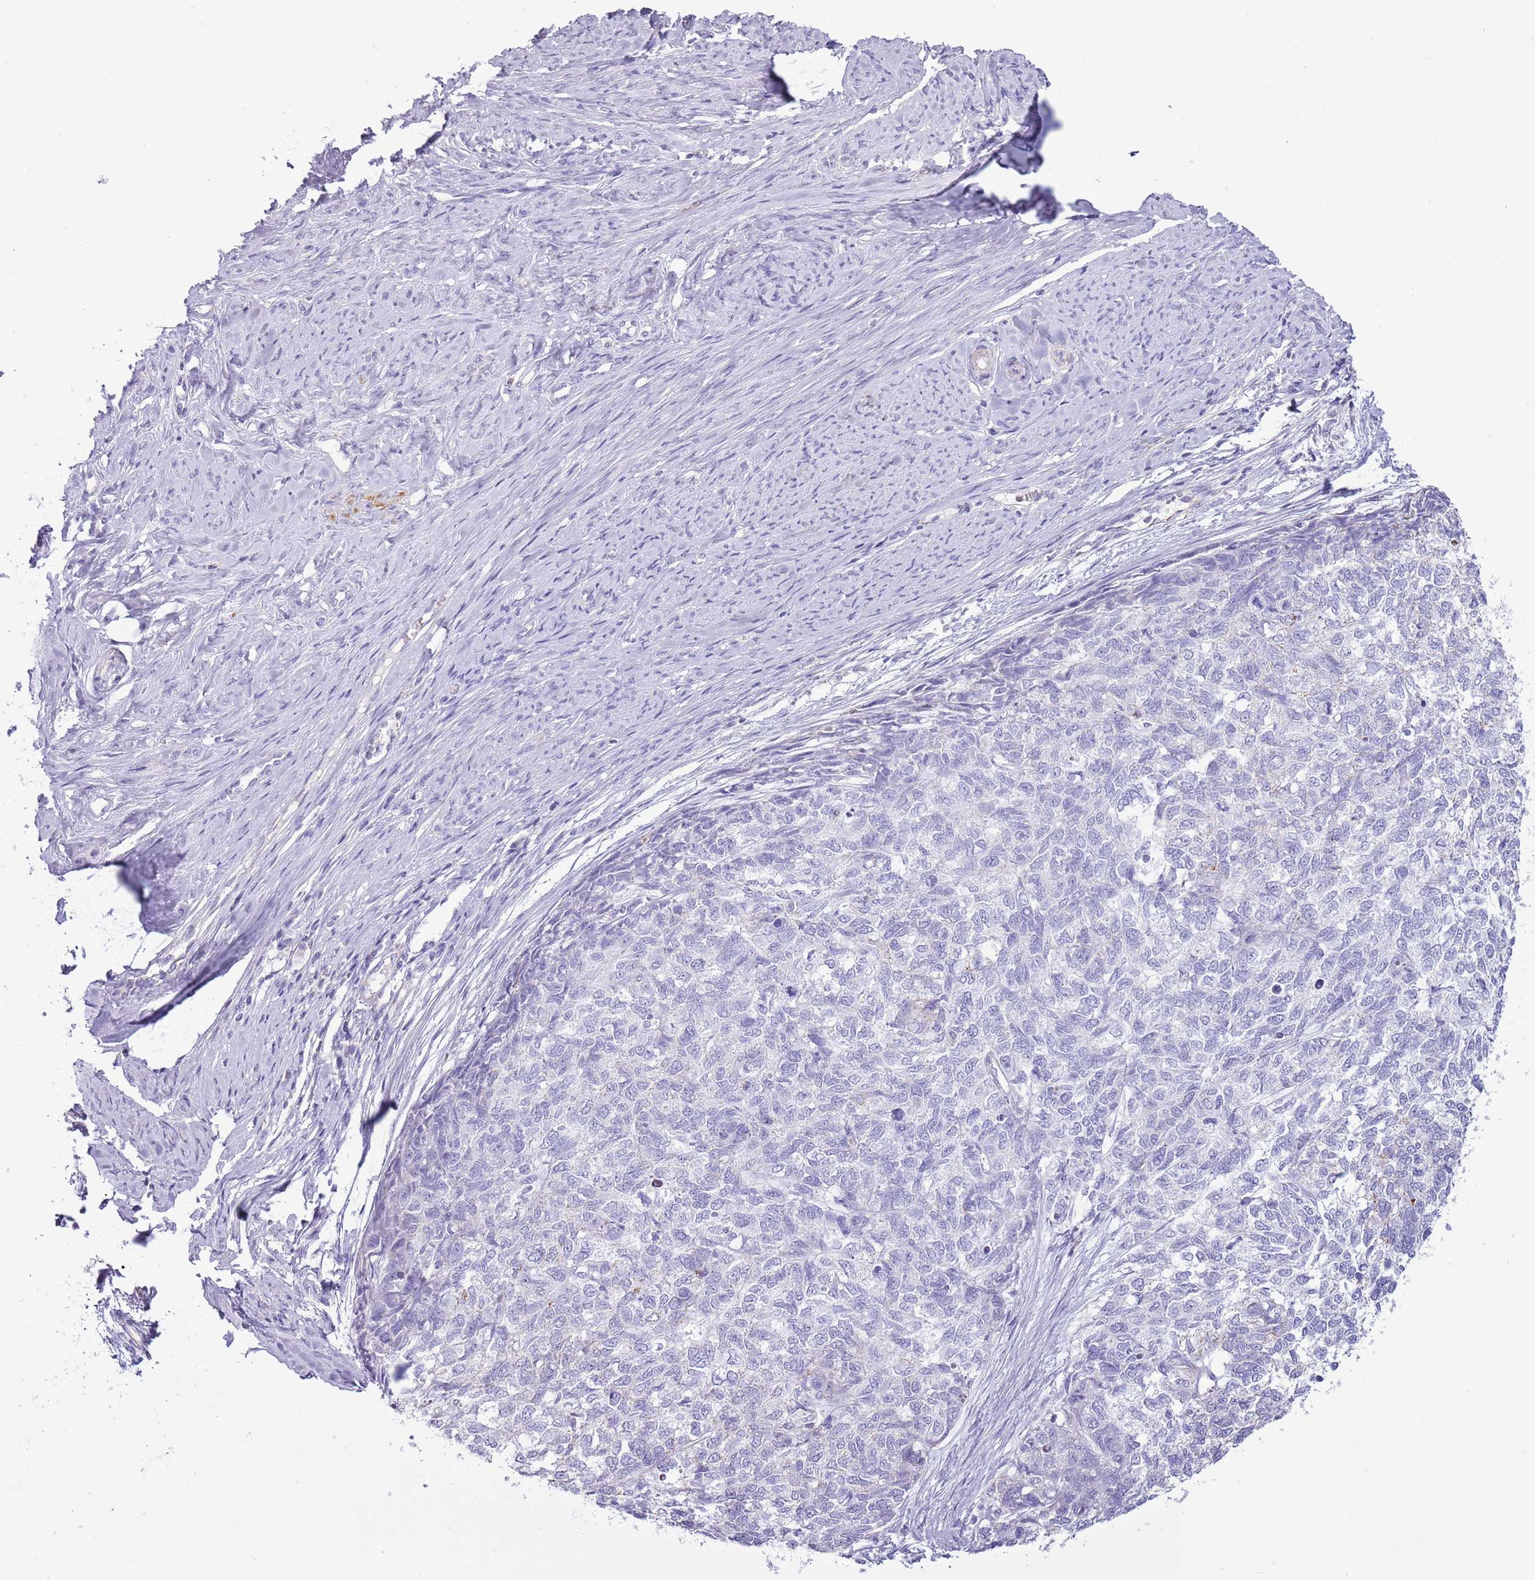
{"staining": {"intensity": "negative", "quantity": "none", "location": "none"}, "tissue": "cervical cancer", "cell_type": "Tumor cells", "image_type": "cancer", "snomed": [{"axis": "morphology", "description": "Squamous cell carcinoma, NOS"}, {"axis": "topography", "description": "Cervix"}], "caption": "An IHC micrograph of cervical cancer is shown. There is no staining in tumor cells of cervical cancer.", "gene": "SLC23A1", "patient": {"sex": "female", "age": 63}}